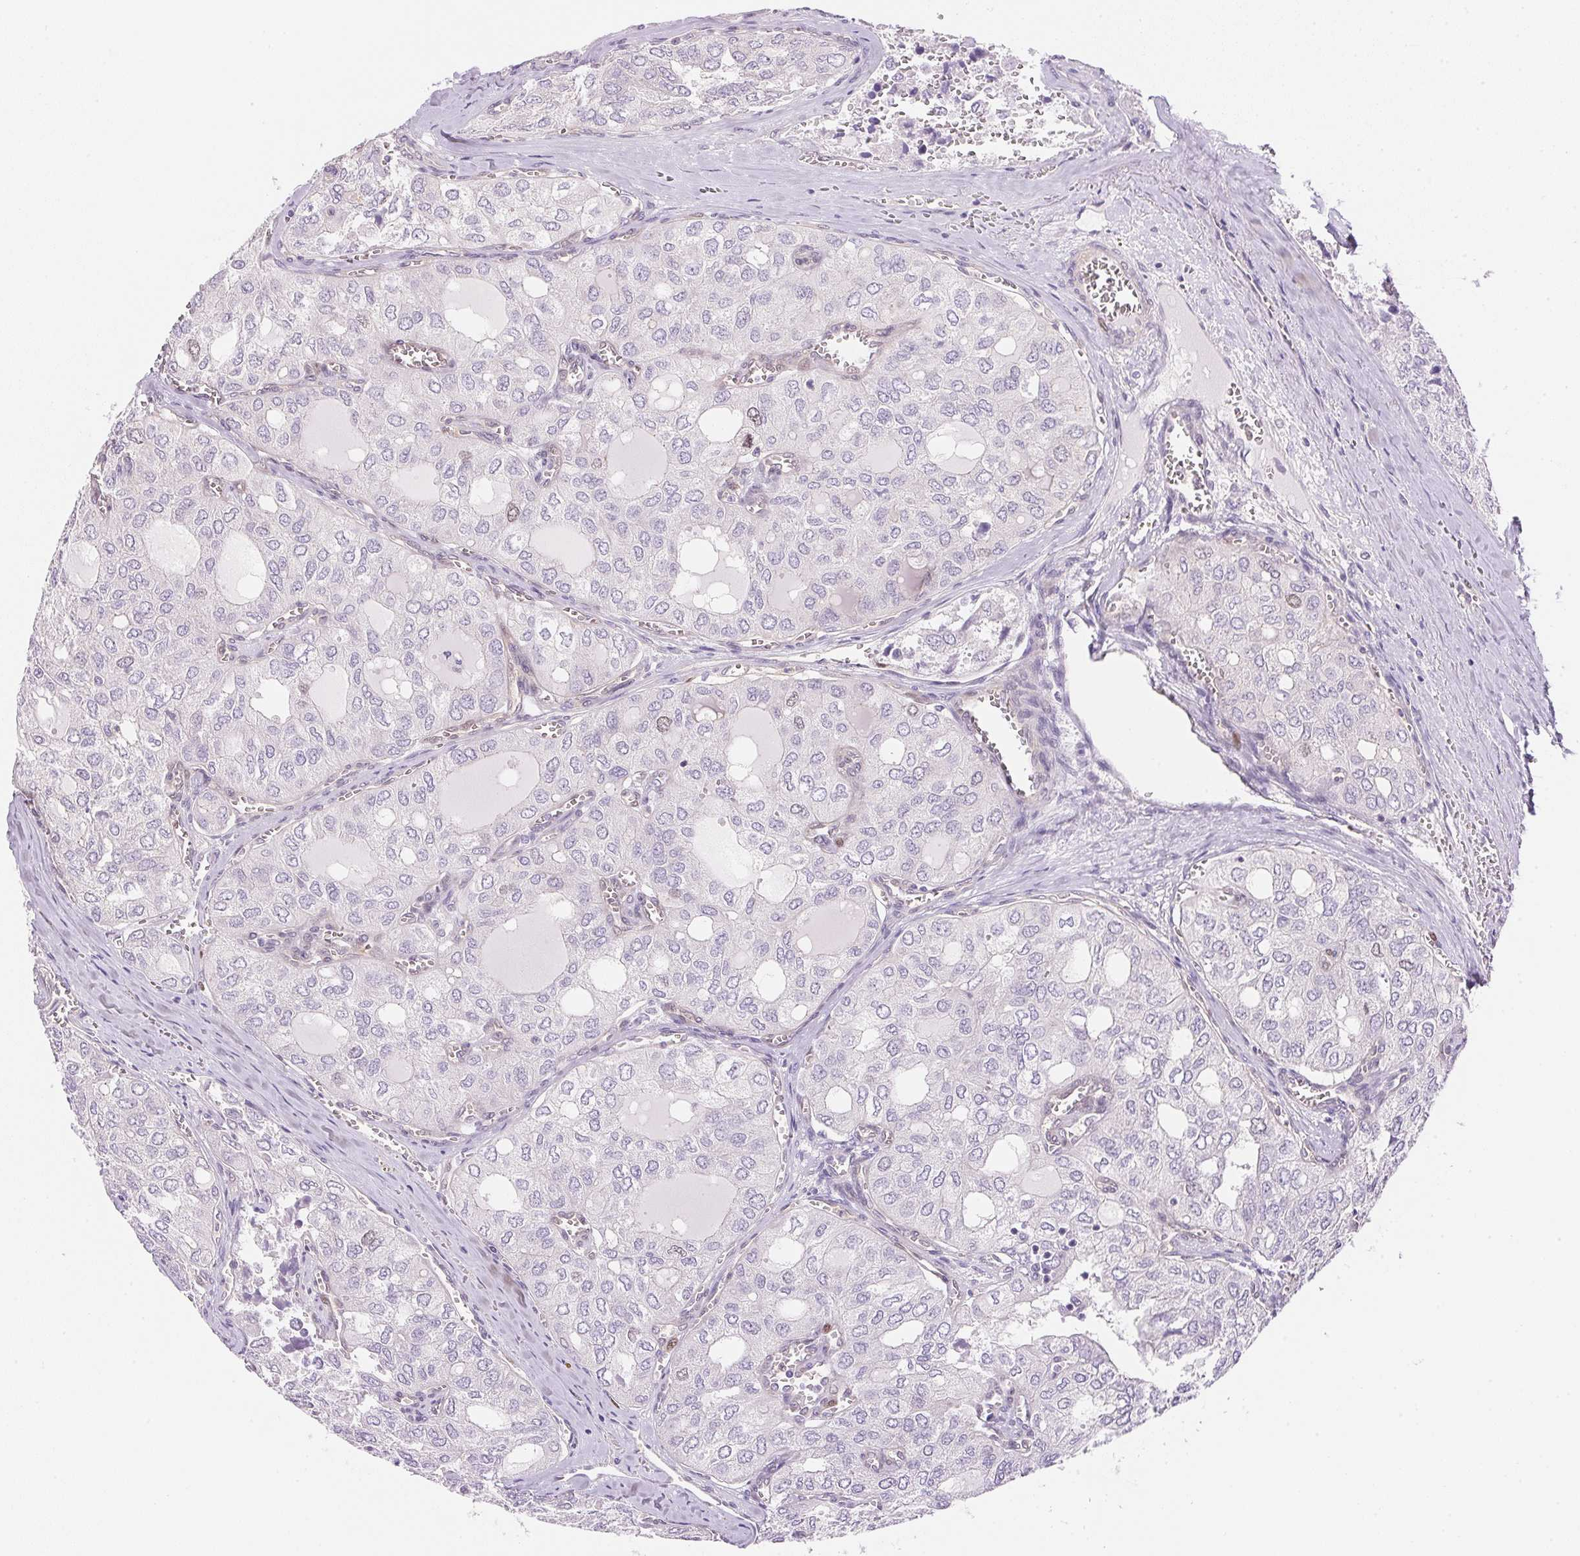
{"staining": {"intensity": "negative", "quantity": "none", "location": "none"}, "tissue": "thyroid cancer", "cell_type": "Tumor cells", "image_type": "cancer", "snomed": [{"axis": "morphology", "description": "Follicular adenoma carcinoma, NOS"}, {"axis": "topography", "description": "Thyroid gland"}], "caption": "High power microscopy micrograph of an immunohistochemistry (IHC) micrograph of thyroid follicular adenoma carcinoma, revealing no significant staining in tumor cells. Nuclei are stained in blue.", "gene": "SMTN", "patient": {"sex": "male", "age": 75}}